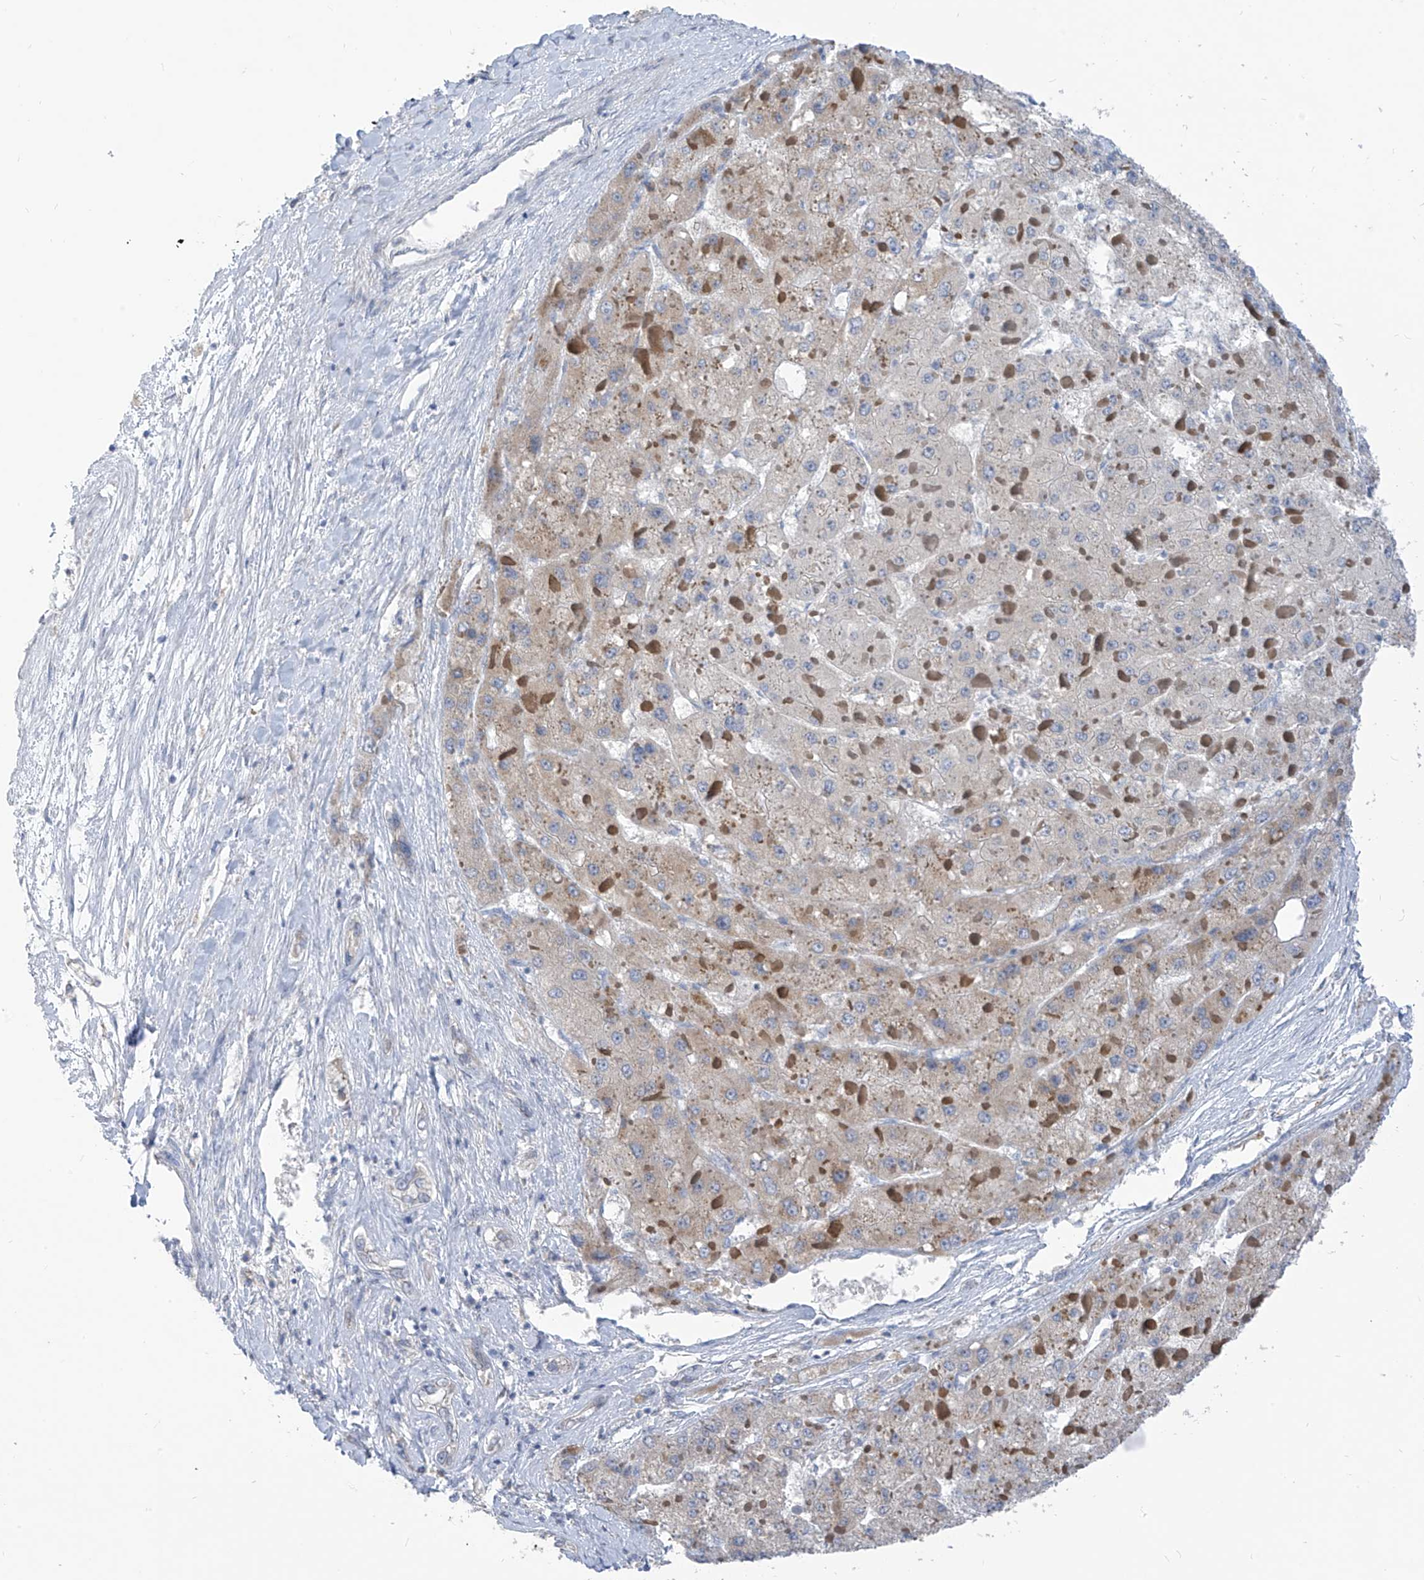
{"staining": {"intensity": "negative", "quantity": "none", "location": "none"}, "tissue": "liver cancer", "cell_type": "Tumor cells", "image_type": "cancer", "snomed": [{"axis": "morphology", "description": "Carcinoma, Hepatocellular, NOS"}, {"axis": "topography", "description": "Liver"}], "caption": "Liver hepatocellular carcinoma stained for a protein using immunohistochemistry (IHC) exhibits no staining tumor cells.", "gene": "LDAH", "patient": {"sex": "female", "age": 73}}